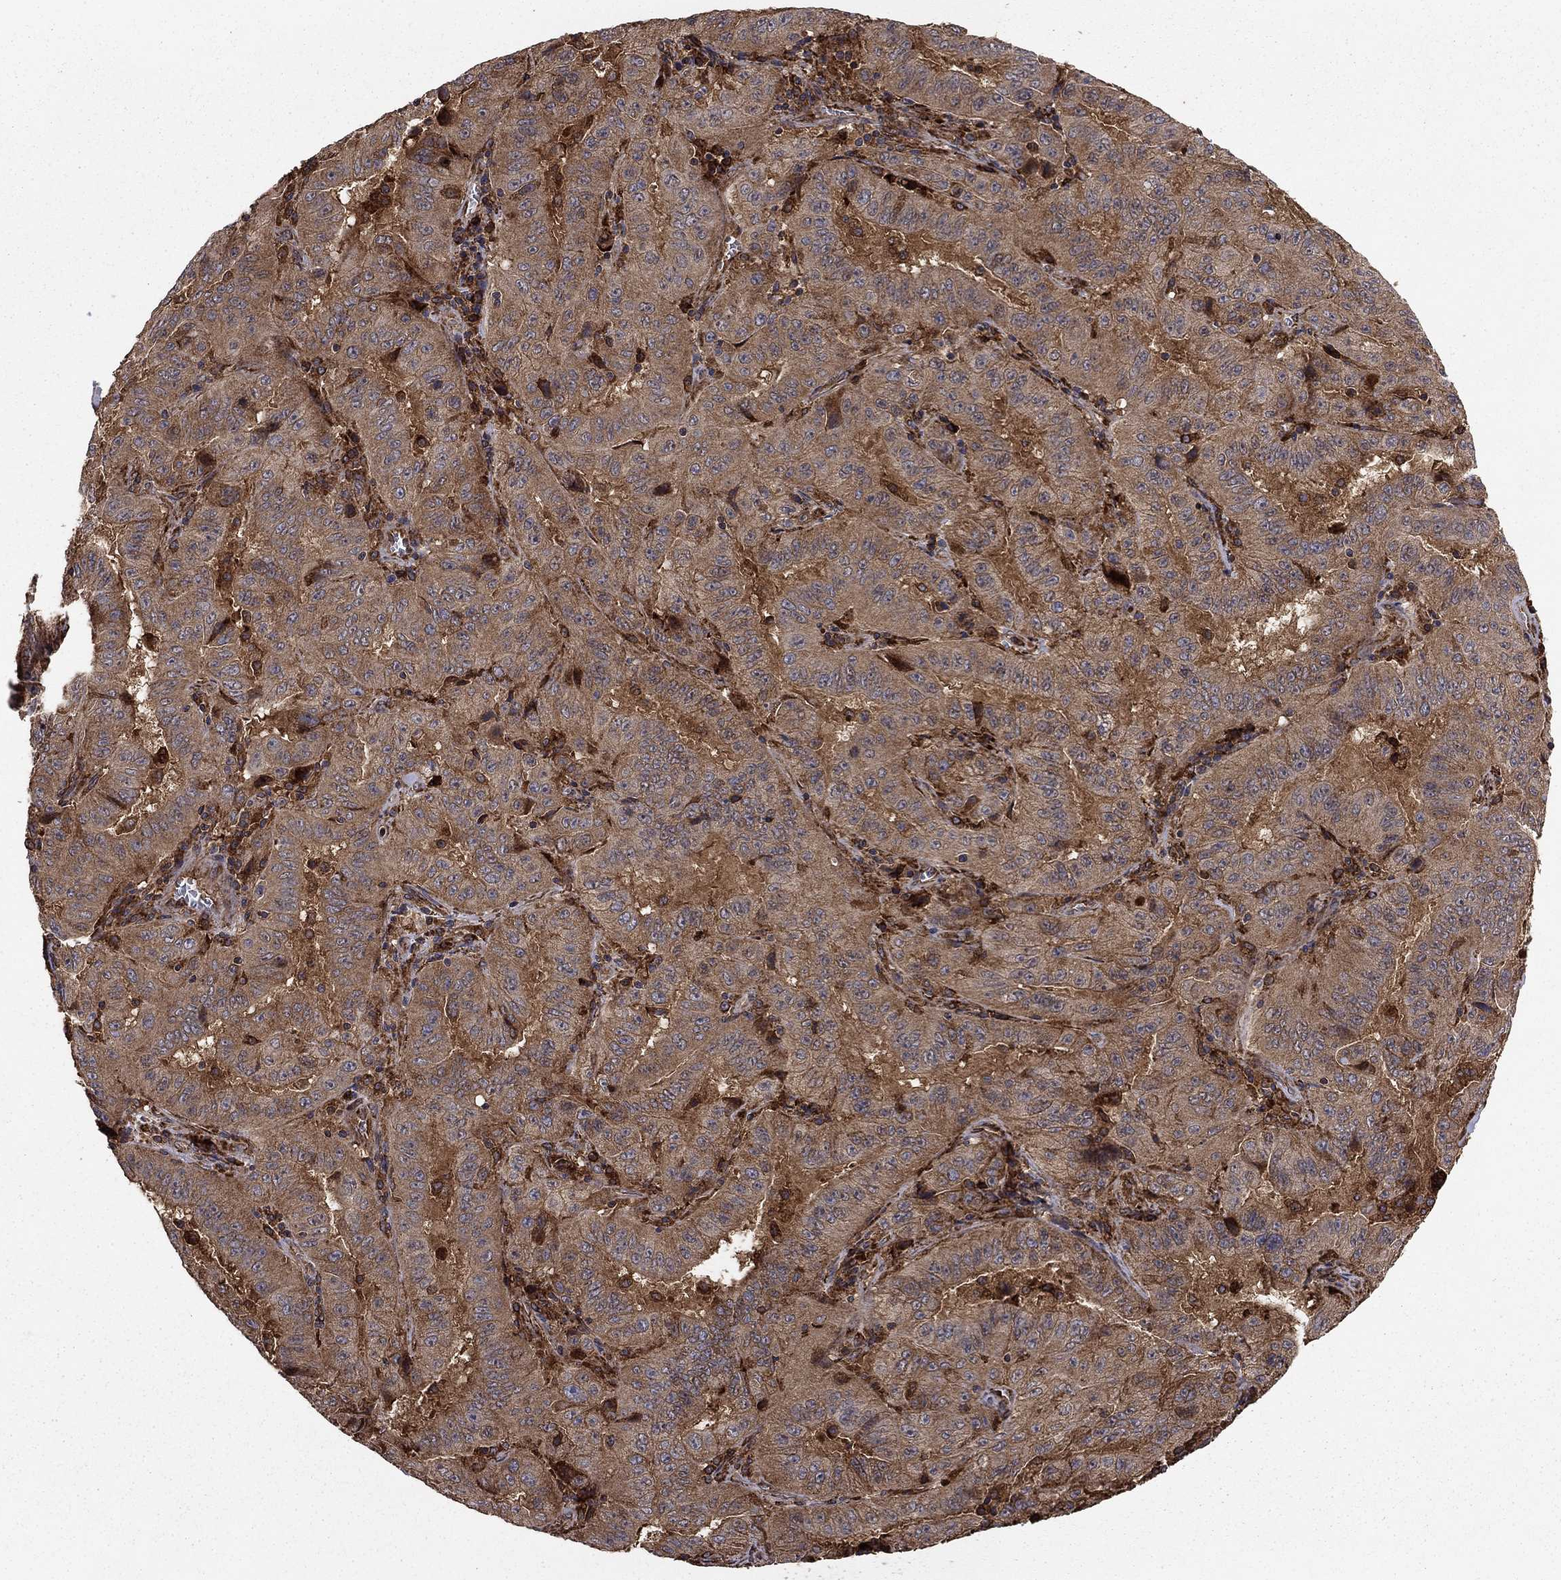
{"staining": {"intensity": "moderate", "quantity": ">75%", "location": "cytoplasmic/membranous"}, "tissue": "pancreatic cancer", "cell_type": "Tumor cells", "image_type": "cancer", "snomed": [{"axis": "morphology", "description": "Adenocarcinoma, NOS"}, {"axis": "topography", "description": "Pancreas"}], "caption": "Pancreatic cancer (adenocarcinoma) stained with DAB (3,3'-diaminobenzidine) immunohistochemistry (IHC) shows medium levels of moderate cytoplasmic/membranous positivity in about >75% of tumor cells.", "gene": "BABAM2", "patient": {"sex": "male", "age": 63}}